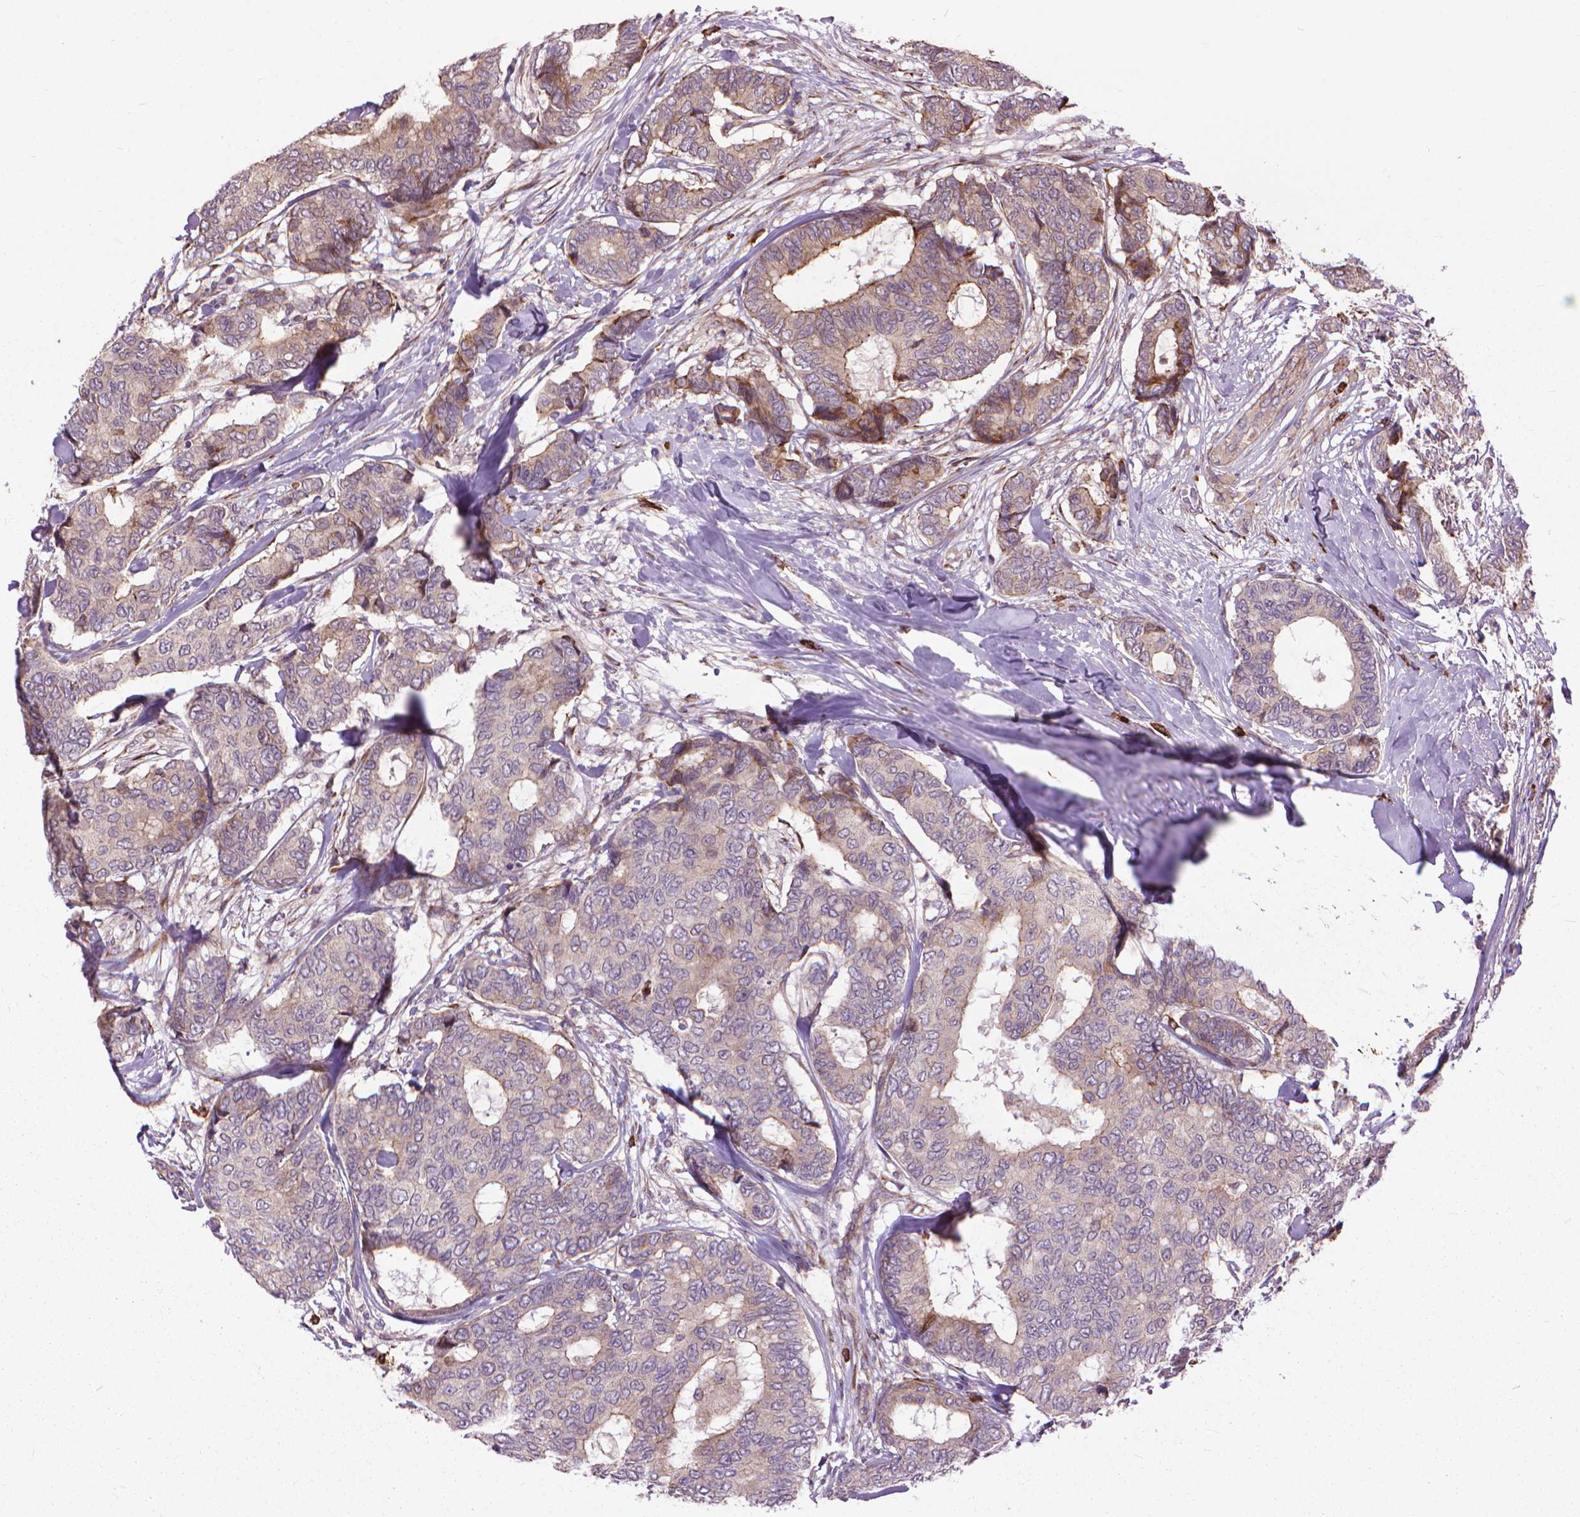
{"staining": {"intensity": "negative", "quantity": "none", "location": "none"}, "tissue": "breast cancer", "cell_type": "Tumor cells", "image_type": "cancer", "snomed": [{"axis": "morphology", "description": "Duct carcinoma"}, {"axis": "topography", "description": "Breast"}], "caption": "Breast cancer stained for a protein using IHC reveals no expression tumor cells.", "gene": "MYH14", "patient": {"sex": "female", "age": 75}}